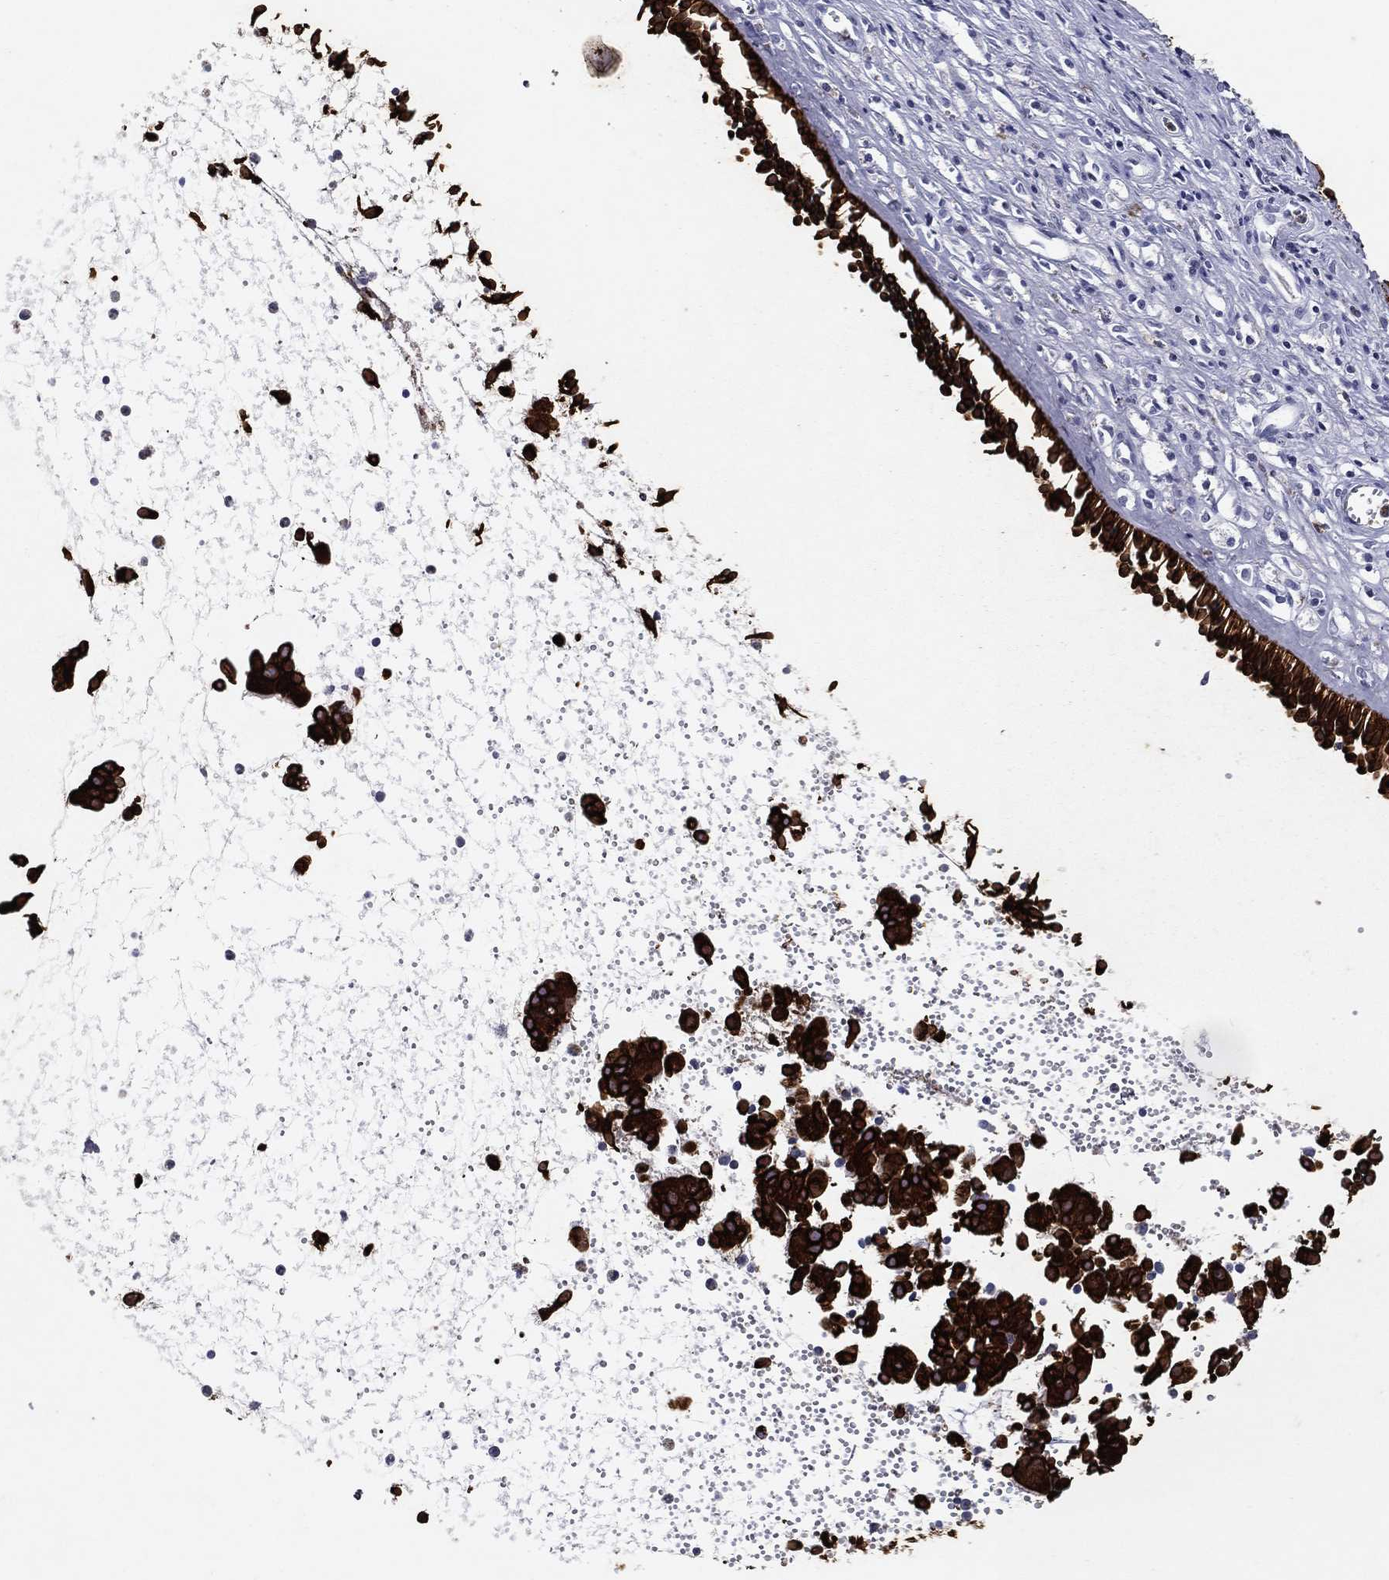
{"staining": {"intensity": "strong", "quantity": ">75%", "location": "cytoplasmic/membranous"}, "tissue": "nasopharynx", "cell_type": "Respiratory epithelial cells", "image_type": "normal", "snomed": [{"axis": "morphology", "description": "Normal tissue, NOS"}, {"axis": "topography", "description": "Nasopharynx"}], "caption": "IHC micrograph of unremarkable nasopharynx stained for a protein (brown), which displays high levels of strong cytoplasmic/membranous positivity in about >75% of respiratory epithelial cells.", "gene": "KRT7", "patient": {"sex": "male", "age": 61}}